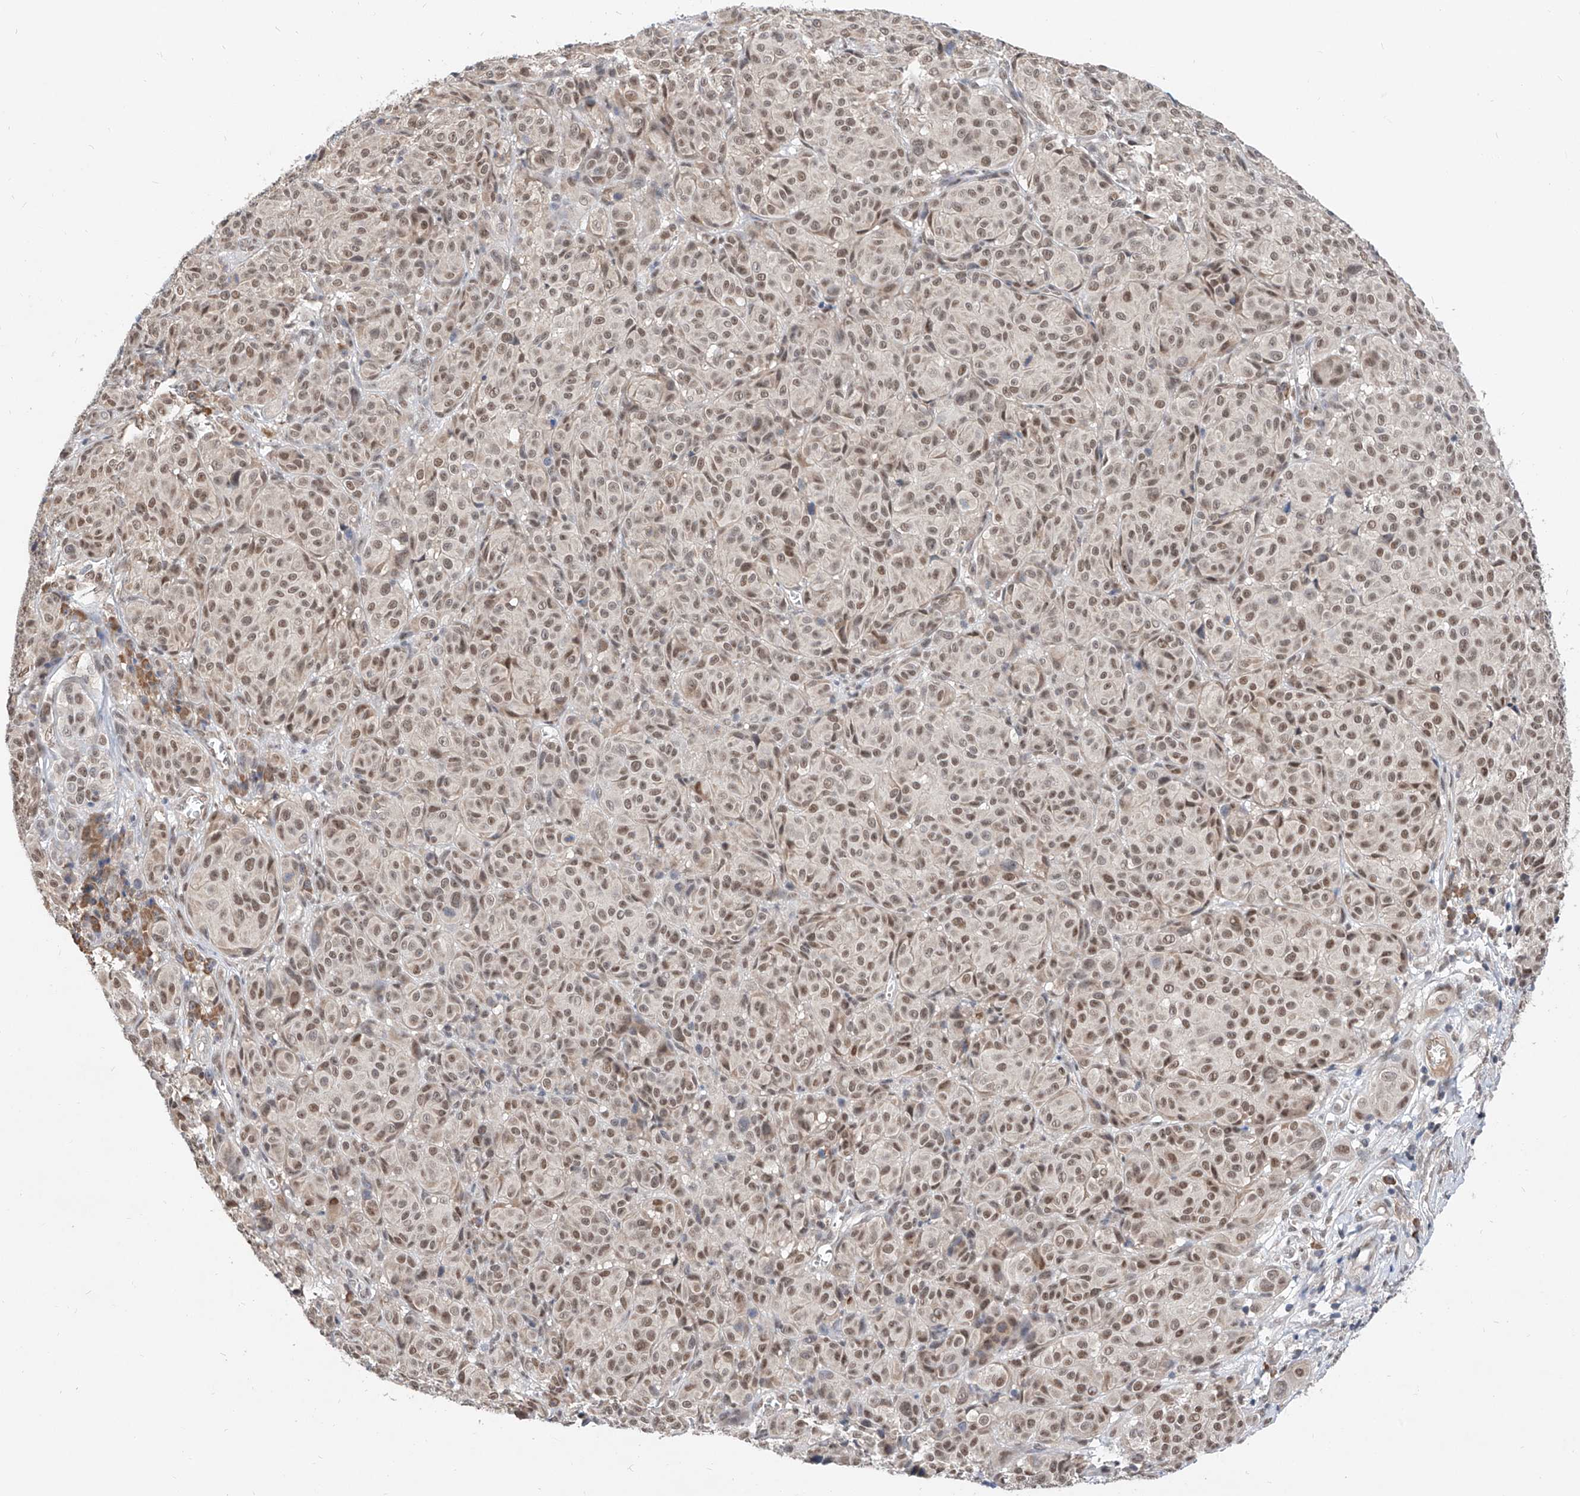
{"staining": {"intensity": "weak", "quantity": ">75%", "location": "nuclear"}, "tissue": "melanoma", "cell_type": "Tumor cells", "image_type": "cancer", "snomed": [{"axis": "morphology", "description": "Malignant melanoma, NOS"}, {"axis": "topography", "description": "Skin"}], "caption": "This histopathology image reveals IHC staining of human melanoma, with low weak nuclear positivity in approximately >75% of tumor cells.", "gene": "CARMIL3", "patient": {"sex": "male", "age": 73}}